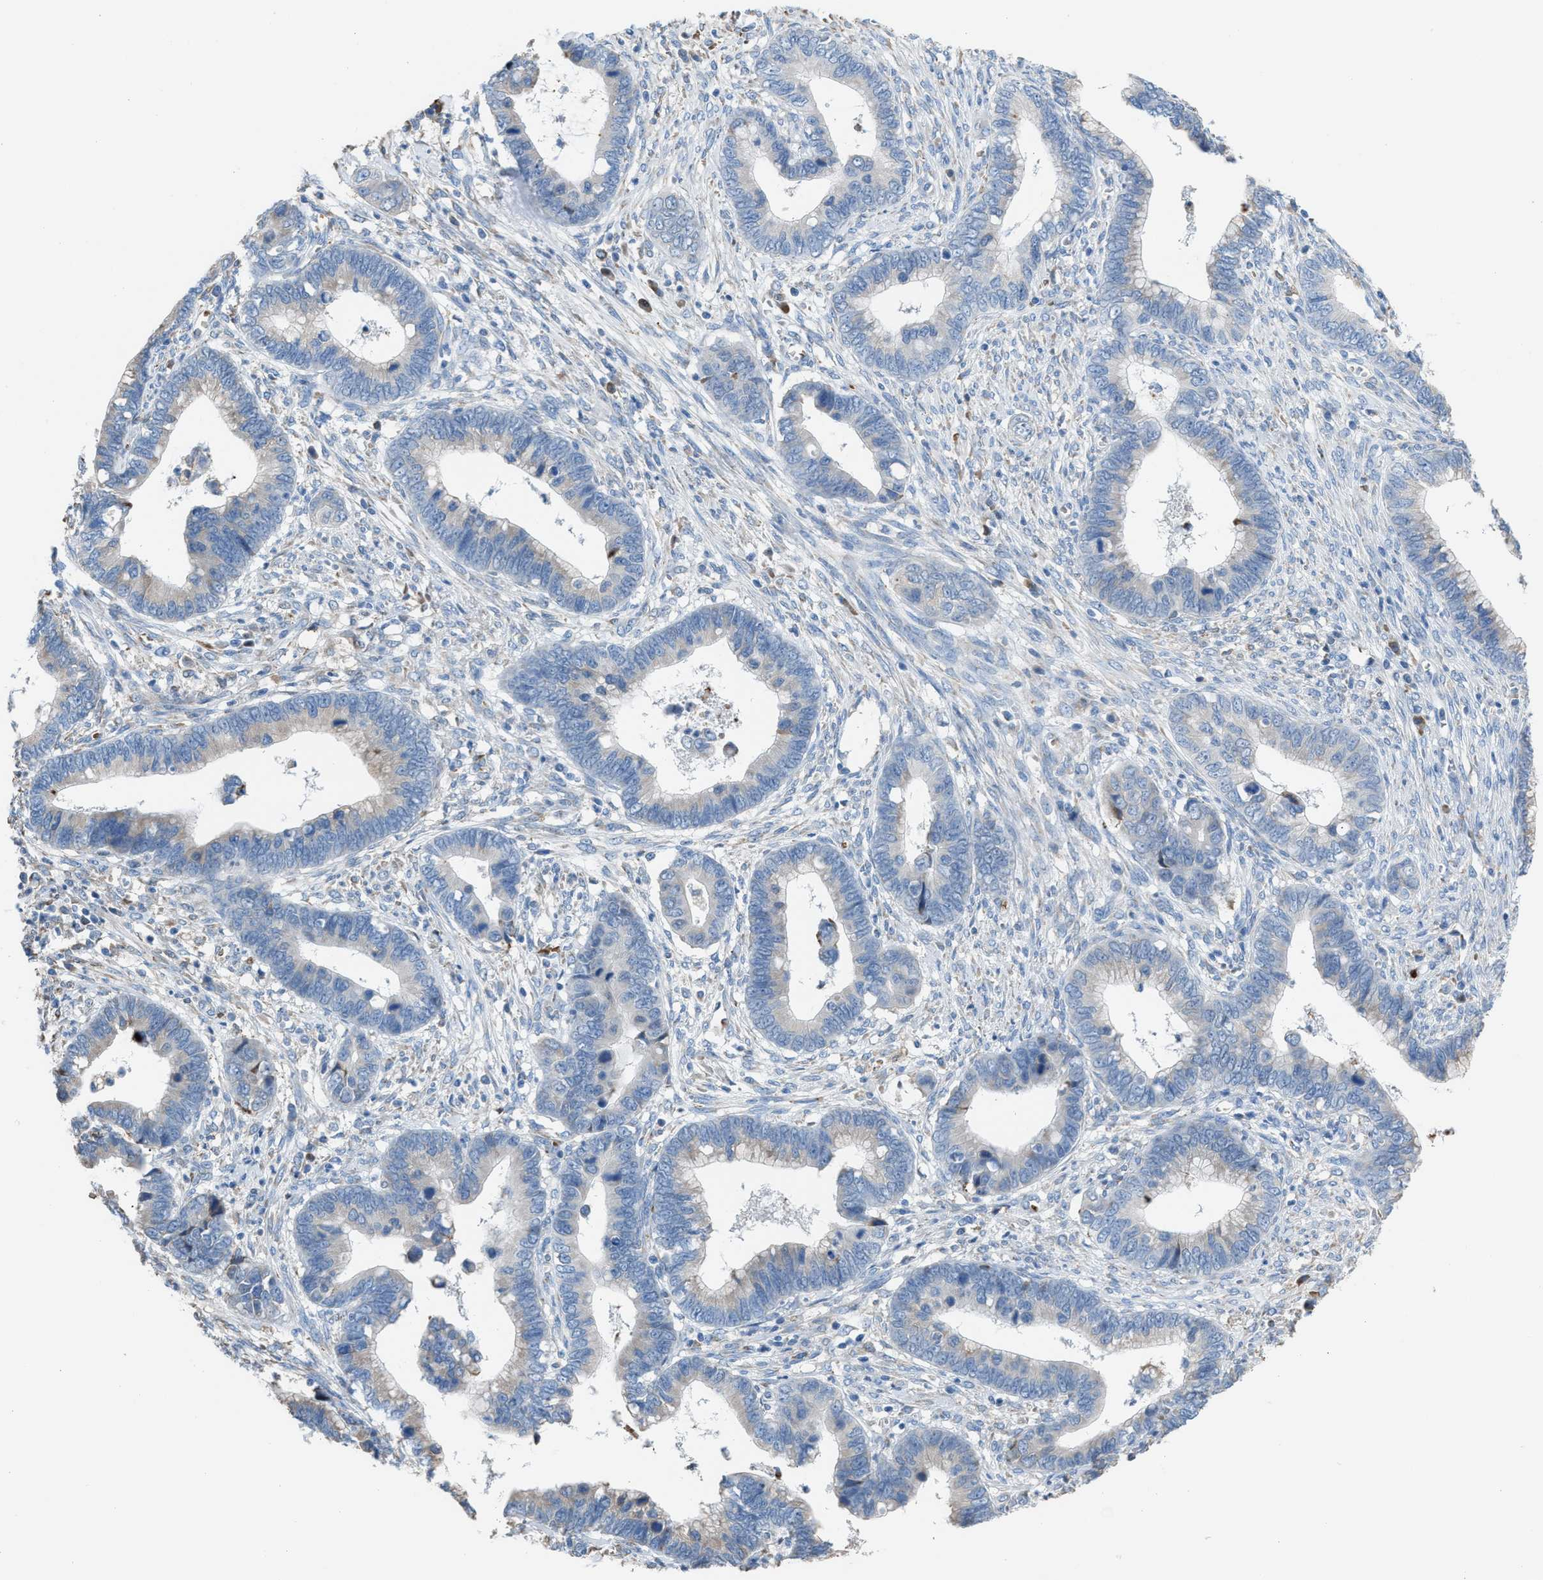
{"staining": {"intensity": "negative", "quantity": "none", "location": "none"}, "tissue": "cervical cancer", "cell_type": "Tumor cells", "image_type": "cancer", "snomed": [{"axis": "morphology", "description": "Adenocarcinoma, NOS"}, {"axis": "topography", "description": "Cervix"}], "caption": "DAB (3,3'-diaminobenzidine) immunohistochemical staining of cervical cancer reveals no significant expression in tumor cells. (Immunohistochemistry (ihc), brightfield microscopy, high magnification).", "gene": "CA3", "patient": {"sex": "female", "age": 44}}